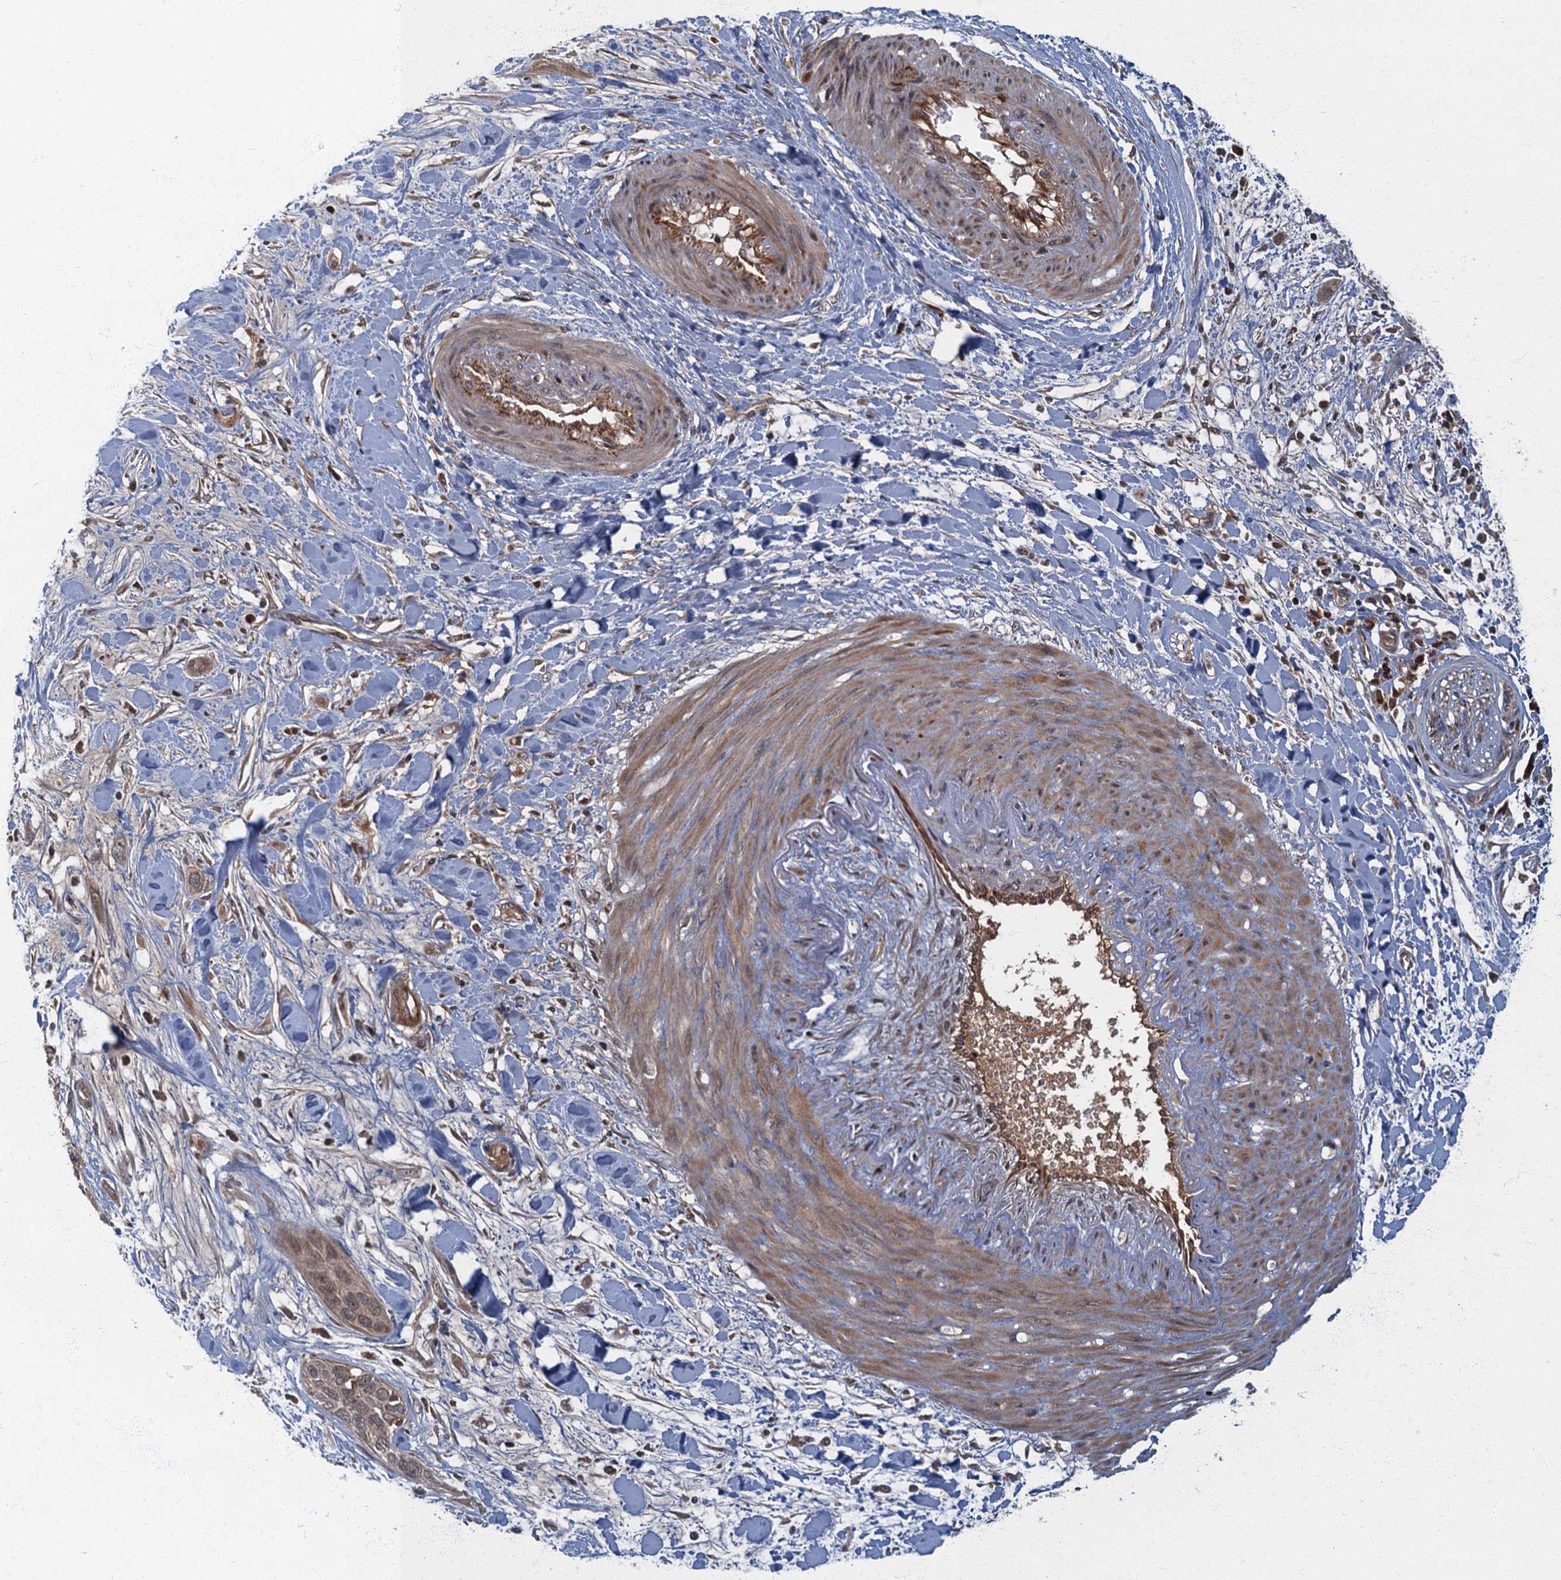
{"staining": {"intensity": "moderate", "quantity": ">75%", "location": "cytoplasmic/membranous"}, "tissue": "pancreatic cancer", "cell_type": "Tumor cells", "image_type": "cancer", "snomed": [{"axis": "morphology", "description": "Adenocarcinoma, NOS"}, {"axis": "topography", "description": "Pancreas"}], "caption": "Protein staining of pancreatic adenocarcinoma tissue exhibits moderate cytoplasmic/membranous staining in approximately >75% of tumor cells.", "gene": "SLC11A2", "patient": {"sex": "female", "age": 60}}